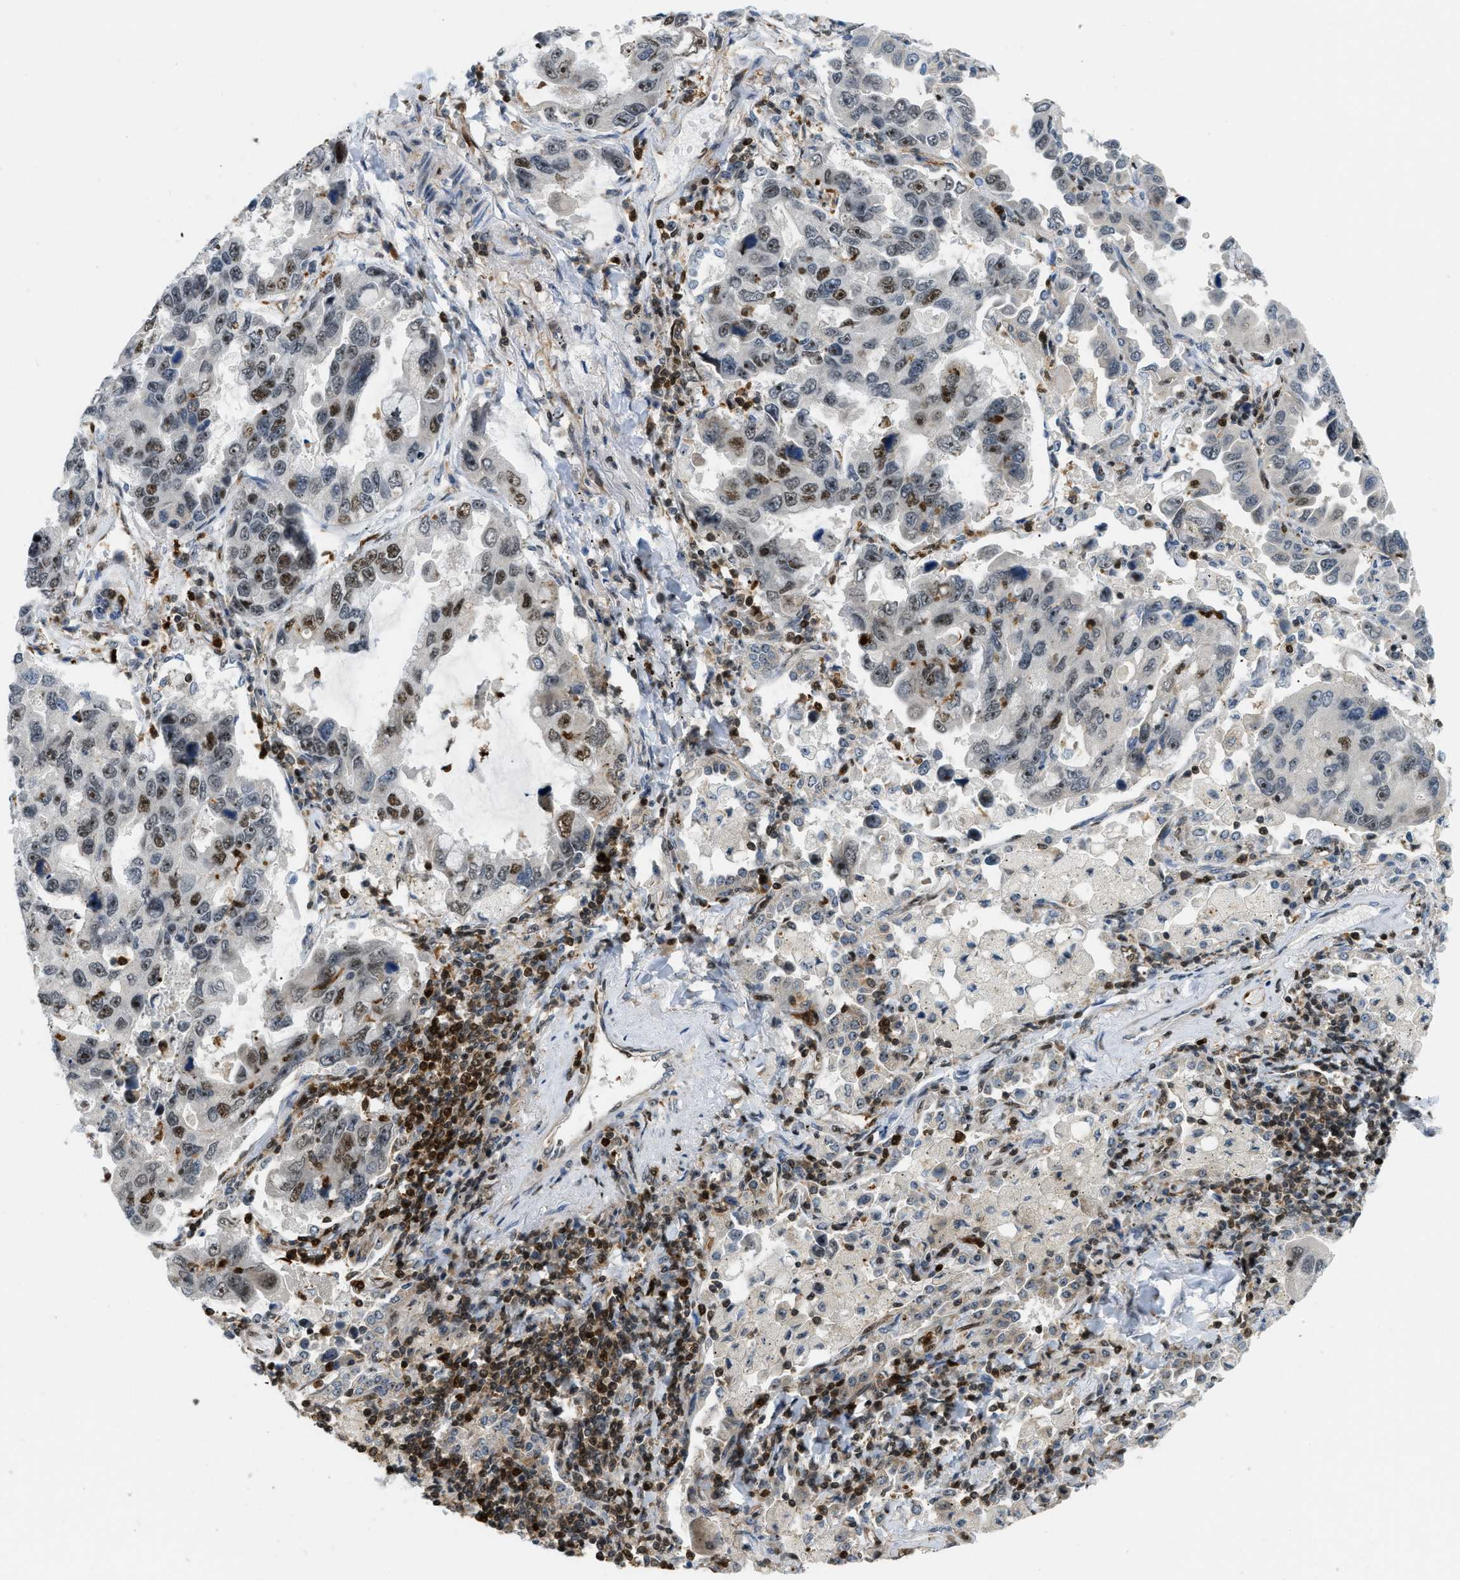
{"staining": {"intensity": "moderate", "quantity": "<25%", "location": "nuclear"}, "tissue": "lung cancer", "cell_type": "Tumor cells", "image_type": "cancer", "snomed": [{"axis": "morphology", "description": "Adenocarcinoma, NOS"}, {"axis": "topography", "description": "Lung"}], "caption": "High-power microscopy captured an IHC histopathology image of lung cancer (adenocarcinoma), revealing moderate nuclear positivity in approximately <25% of tumor cells.", "gene": "E2F1", "patient": {"sex": "male", "age": 64}}